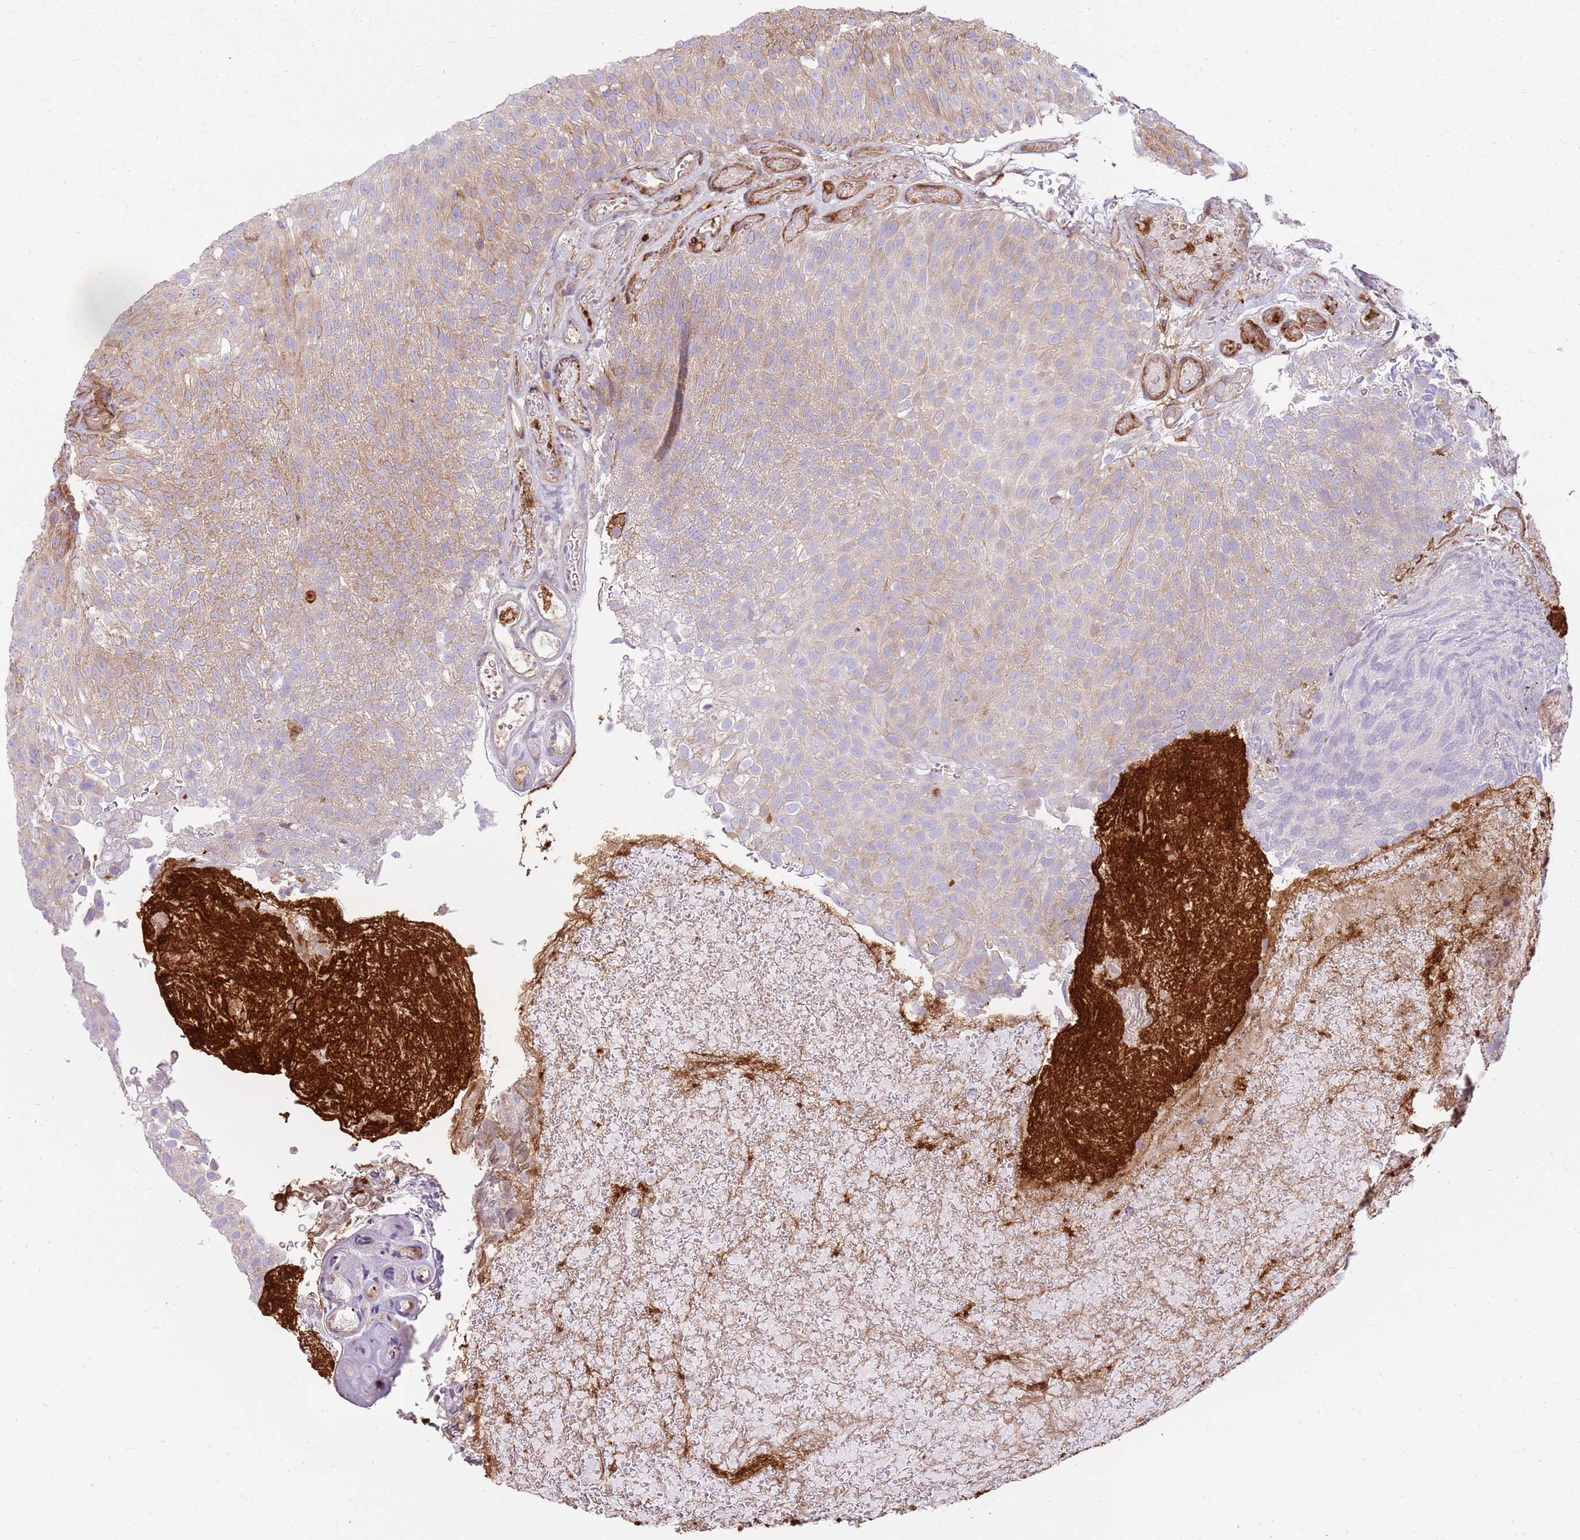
{"staining": {"intensity": "weak", "quantity": ">75%", "location": "cytoplasmic/membranous"}, "tissue": "urothelial cancer", "cell_type": "Tumor cells", "image_type": "cancer", "snomed": [{"axis": "morphology", "description": "Urothelial carcinoma, Low grade"}, {"axis": "topography", "description": "Urinary bladder"}], "caption": "Immunohistochemistry (DAB (3,3'-diaminobenzidine)) staining of human urothelial cancer demonstrates weak cytoplasmic/membranous protein positivity in approximately >75% of tumor cells. (DAB (3,3'-diaminobenzidine) = brown stain, brightfield microscopy at high magnification).", "gene": "EMC1", "patient": {"sex": "male", "age": 78}}